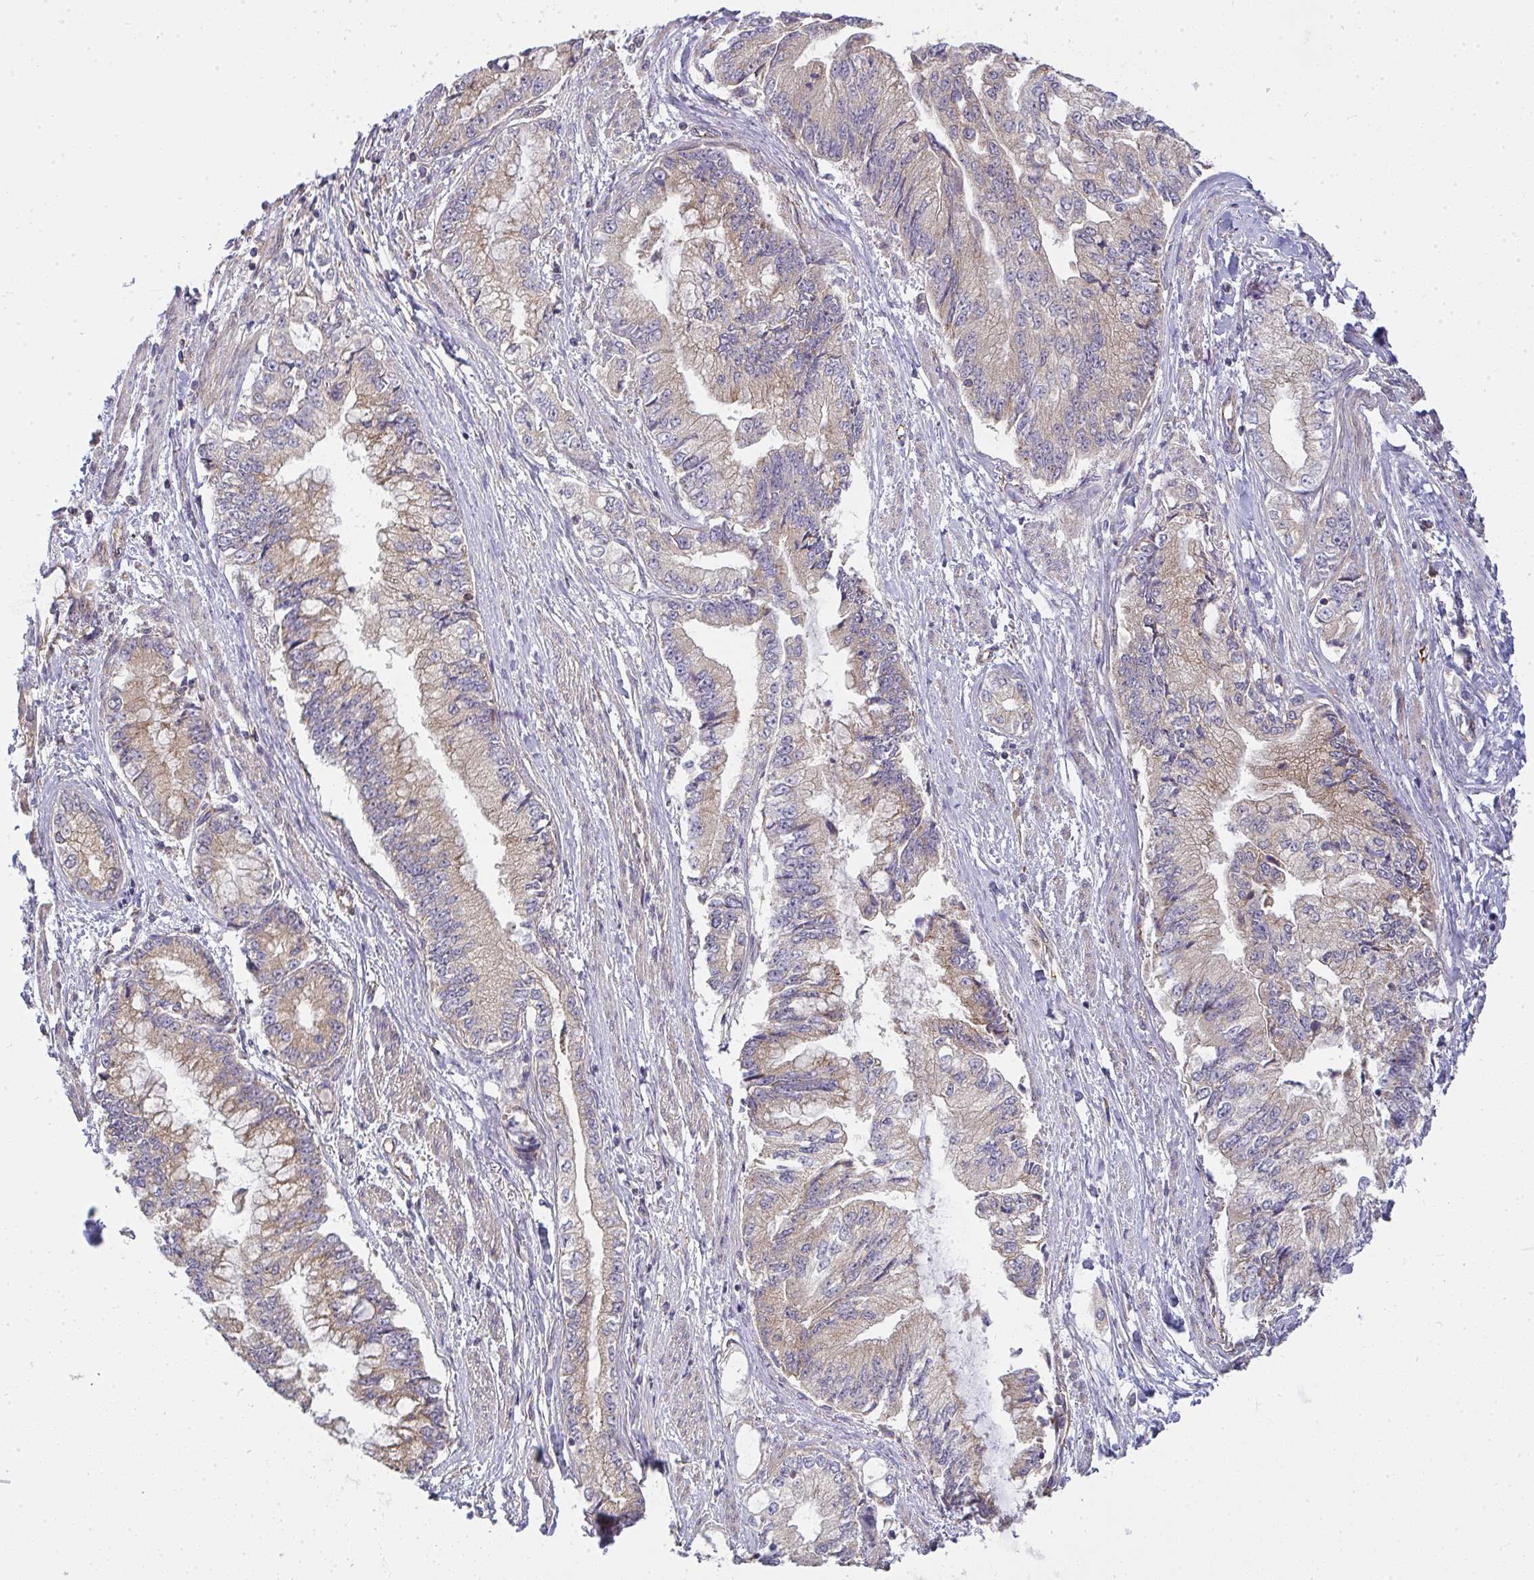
{"staining": {"intensity": "weak", "quantity": "25%-75%", "location": "cytoplasmic/membranous"}, "tissue": "stomach cancer", "cell_type": "Tumor cells", "image_type": "cancer", "snomed": [{"axis": "morphology", "description": "Adenocarcinoma, NOS"}, {"axis": "topography", "description": "Stomach, upper"}], "caption": "An image showing weak cytoplasmic/membranous positivity in approximately 25%-75% of tumor cells in stomach adenocarcinoma, as visualized by brown immunohistochemical staining.", "gene": "B4GALT6", "patient": {"sex": "female", "age": 74}}